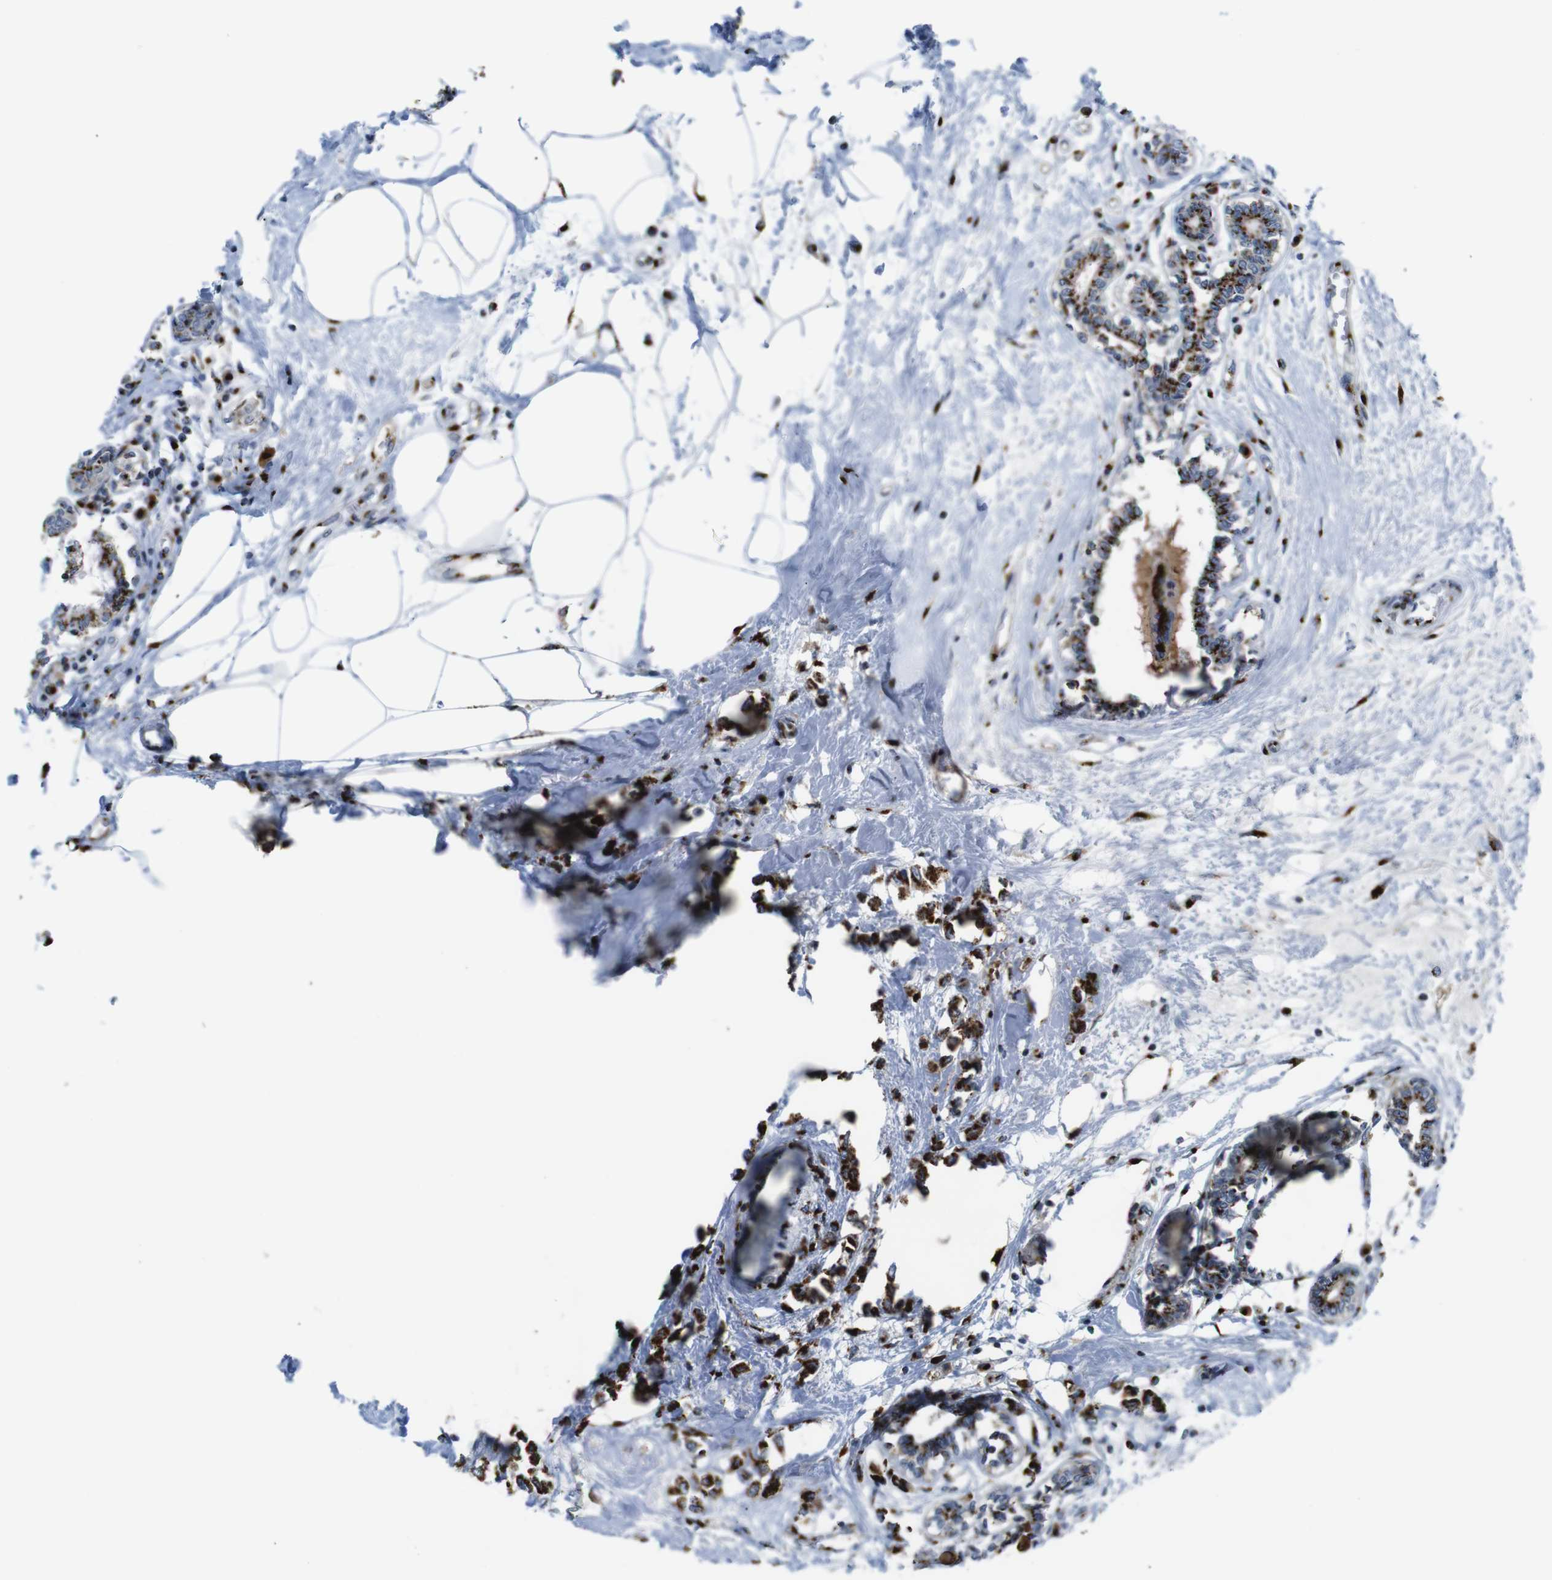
{"staining": {"intensity": "strong", "quantity": ">75%", "location": "cytoplasmic/membranous"}, "tissue": "breast cancer", "cell_type": "Tumor cells", "image_type": "cancer", "snomed": [{"axis": "morphology", "description": "Lobular carcinoma"}, {"axis": "topography", "description": "Breast"}], "caption": "A high amount of strong cytoplasmic/membranous positivity is appreciated in approximately >75% of tumor cells in breast cancer tissue.", "gene": "TGOLN2", "patient": {"sex": "female", "age": 51}}